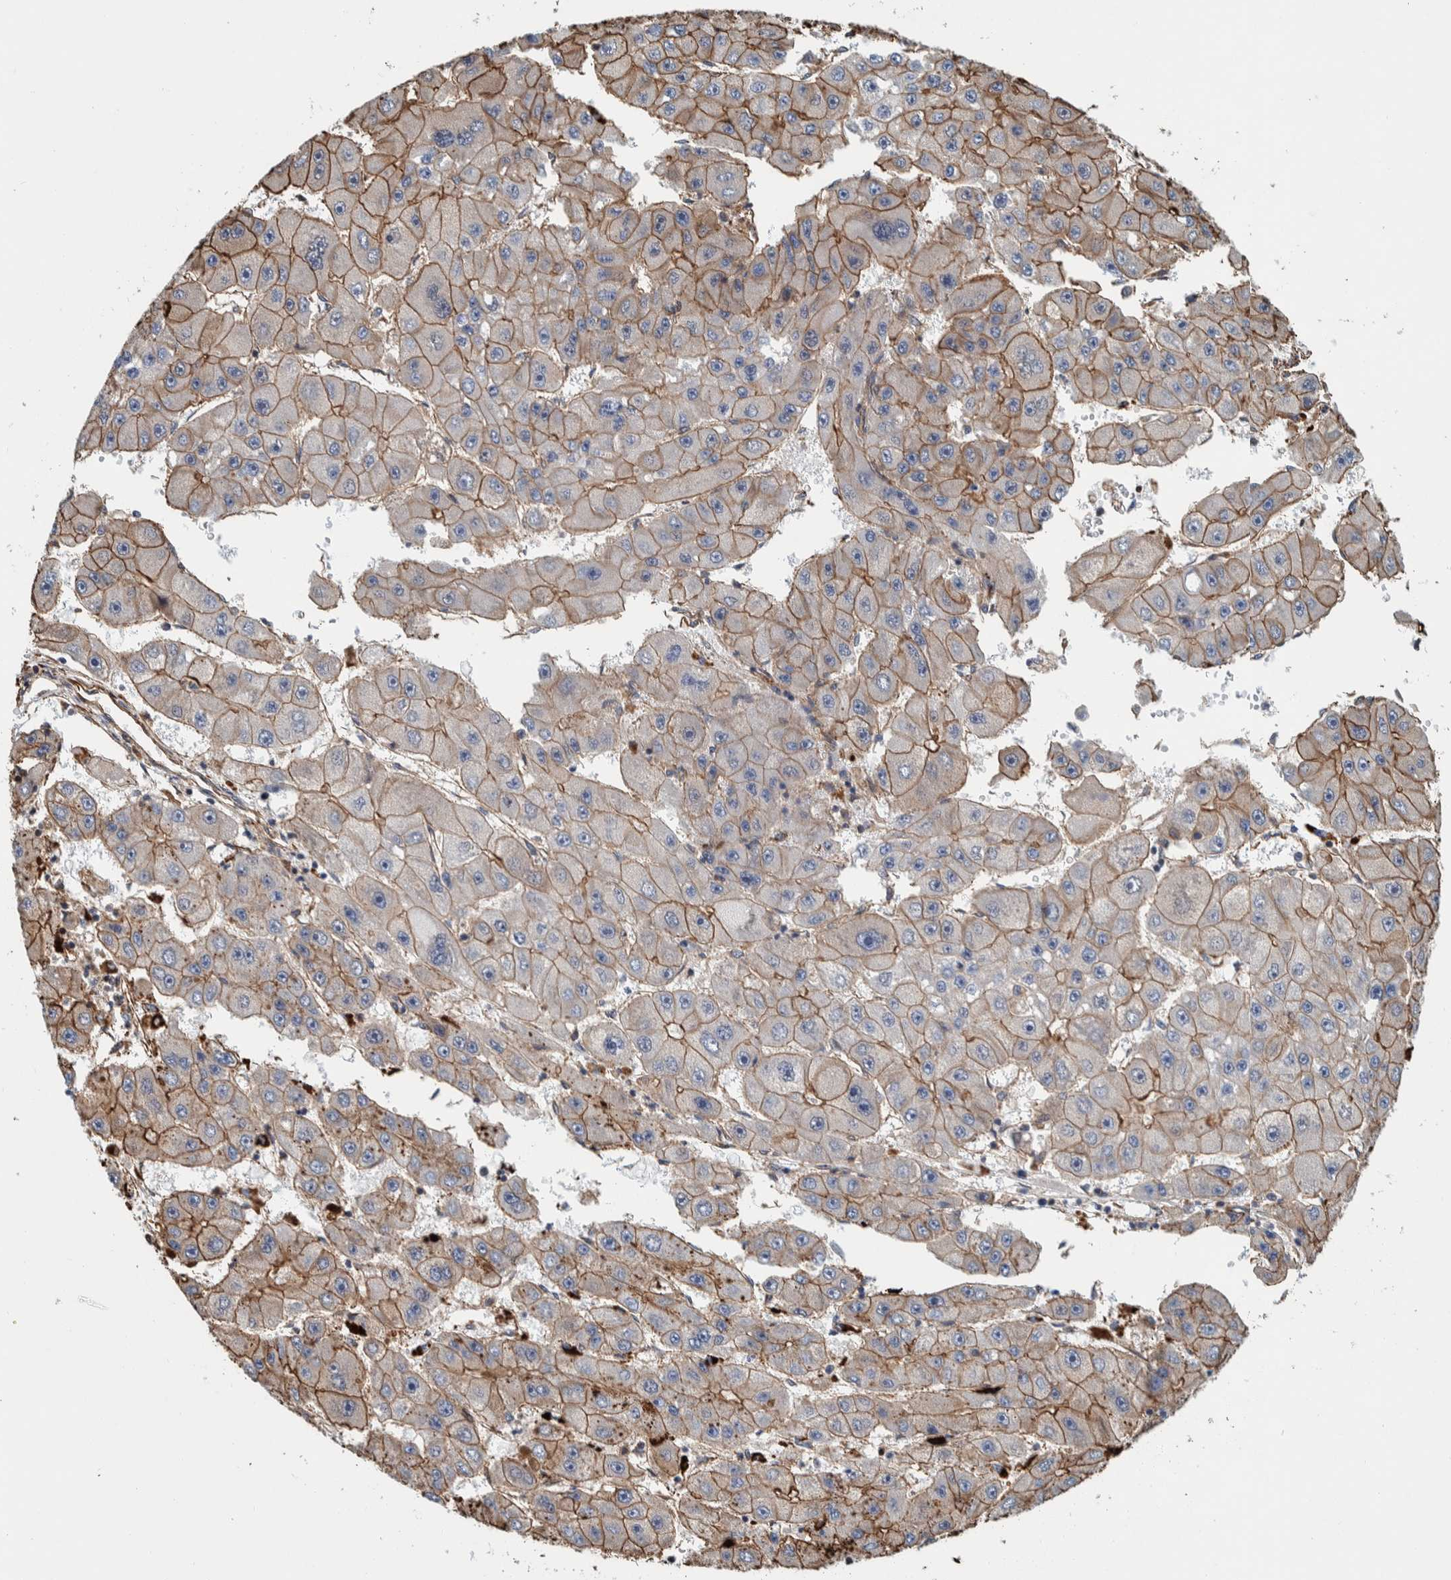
{"staining": {"intensity": "weak", "quantity": ">75%", "location": "cytoplasmic/membranous"}, "tissue": "liver cancer", "cell_type": "Tumor cells", "image_type": "cancer", "snomed": [{"axis": "morphology", "description": "Carcinoma, Hepatocellular, NOS"}, {"axis": "topography", "description": "Liver"}], "caption": "Human liver cancer (hepatocellular carcinoma) stained for a protein (brown) shows weak cytoplasmic/membranous positive positivity in about >75% of tumor cells.", "gene": "PKD1L1", "patient": {"sex": "female", "age": 61}}